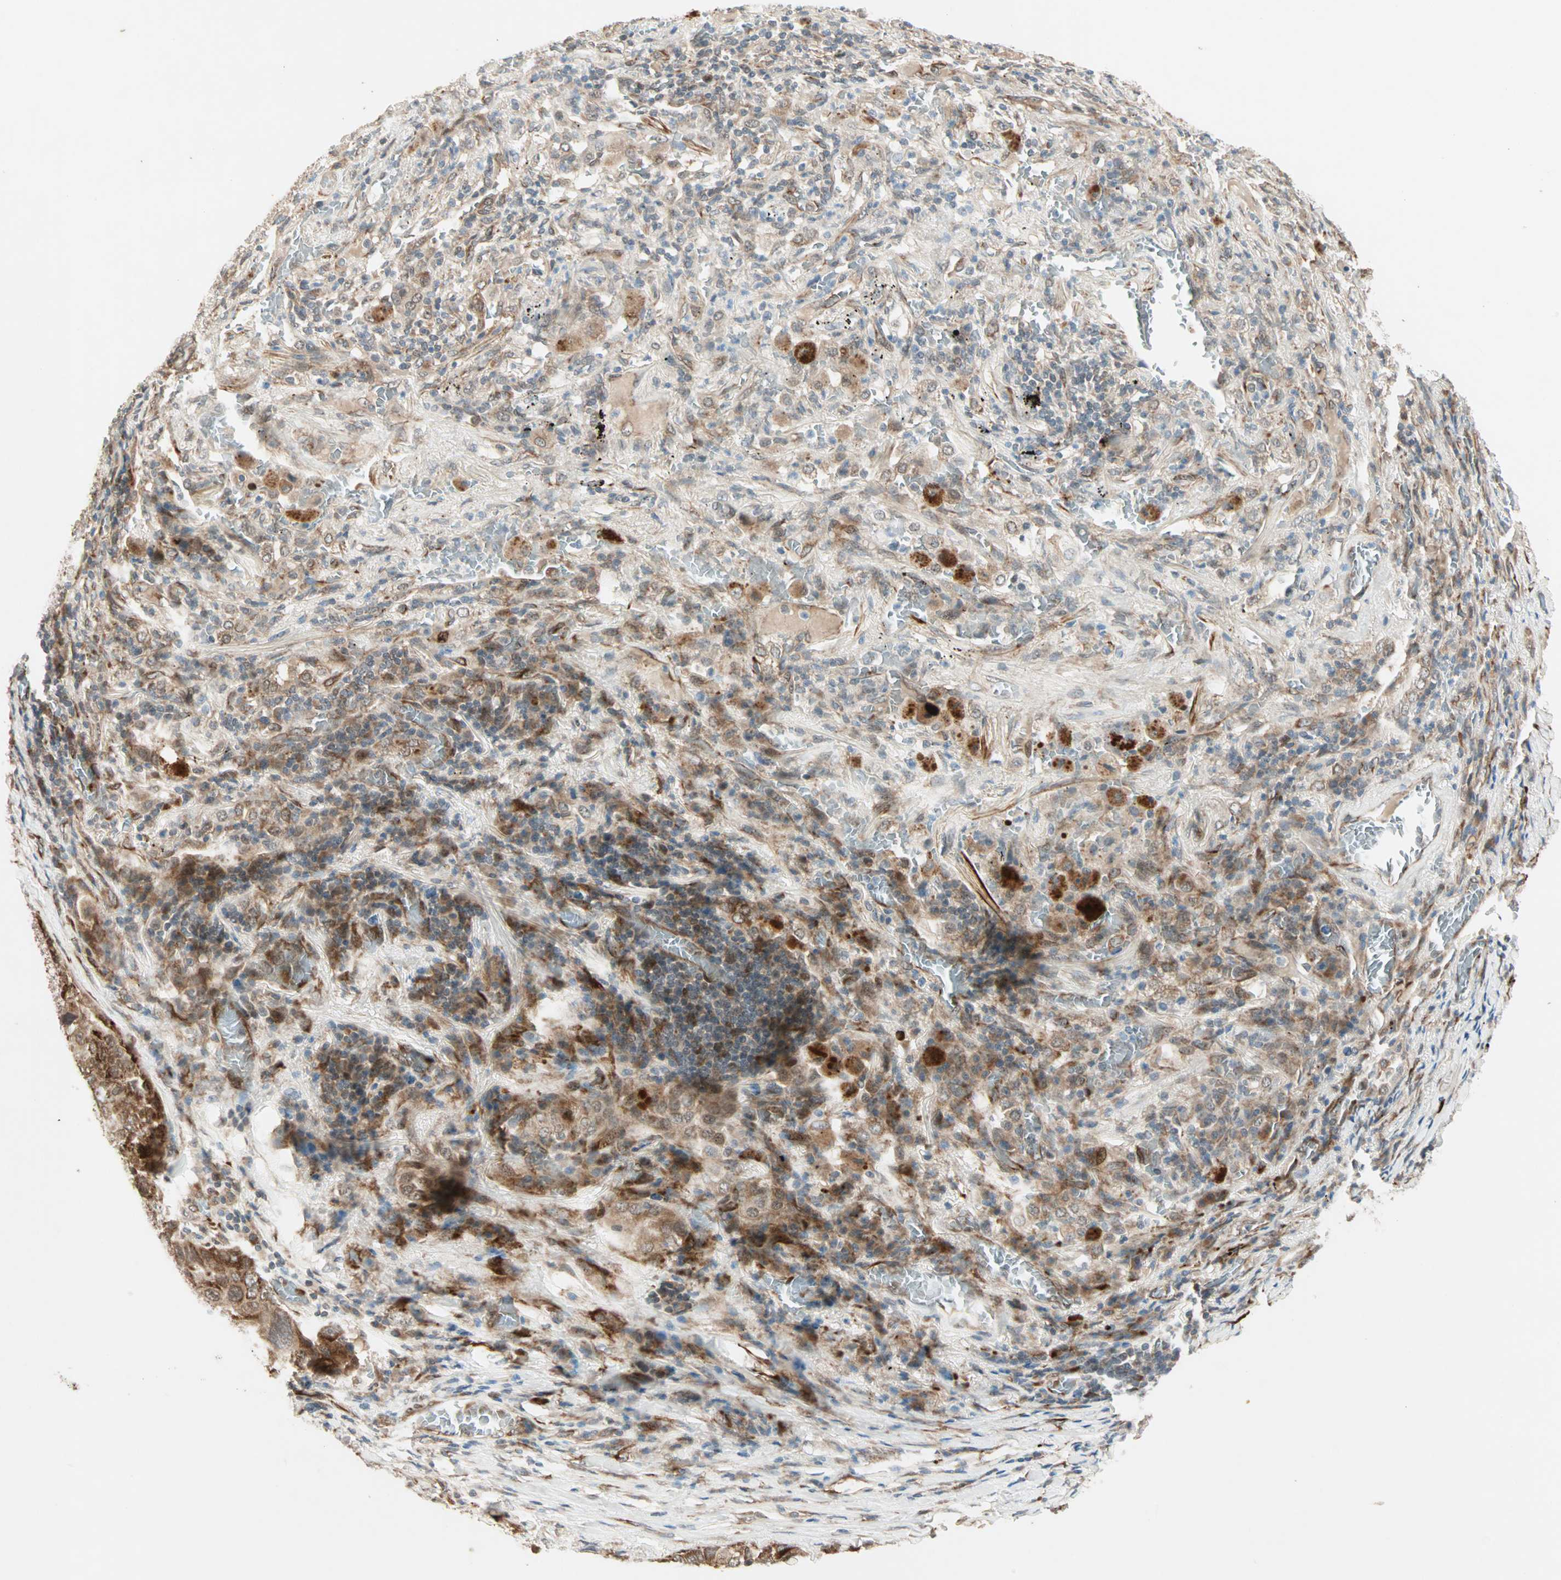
{"staining": {"intensity": "moderate", "quantity": ">75%", "location": "cytoplasmic/membranous"}, "tissue": "lung cancer", "cell_type": "Tumor cells", "image_type": "cancer", "snomed": [{"axis": "morphology", "description": "Squamous cell carcinoma, NOS"}, {"axis": "topography", "description": "Lung"}], "caption": "Protein staining reveals moderate cytoplasmic/membranous expression in approximately >75% of tumor cells in lung squamous cell carcinoma.", "gene": "ZNF37A", "patient": {"sex": "male", "age": 57}}